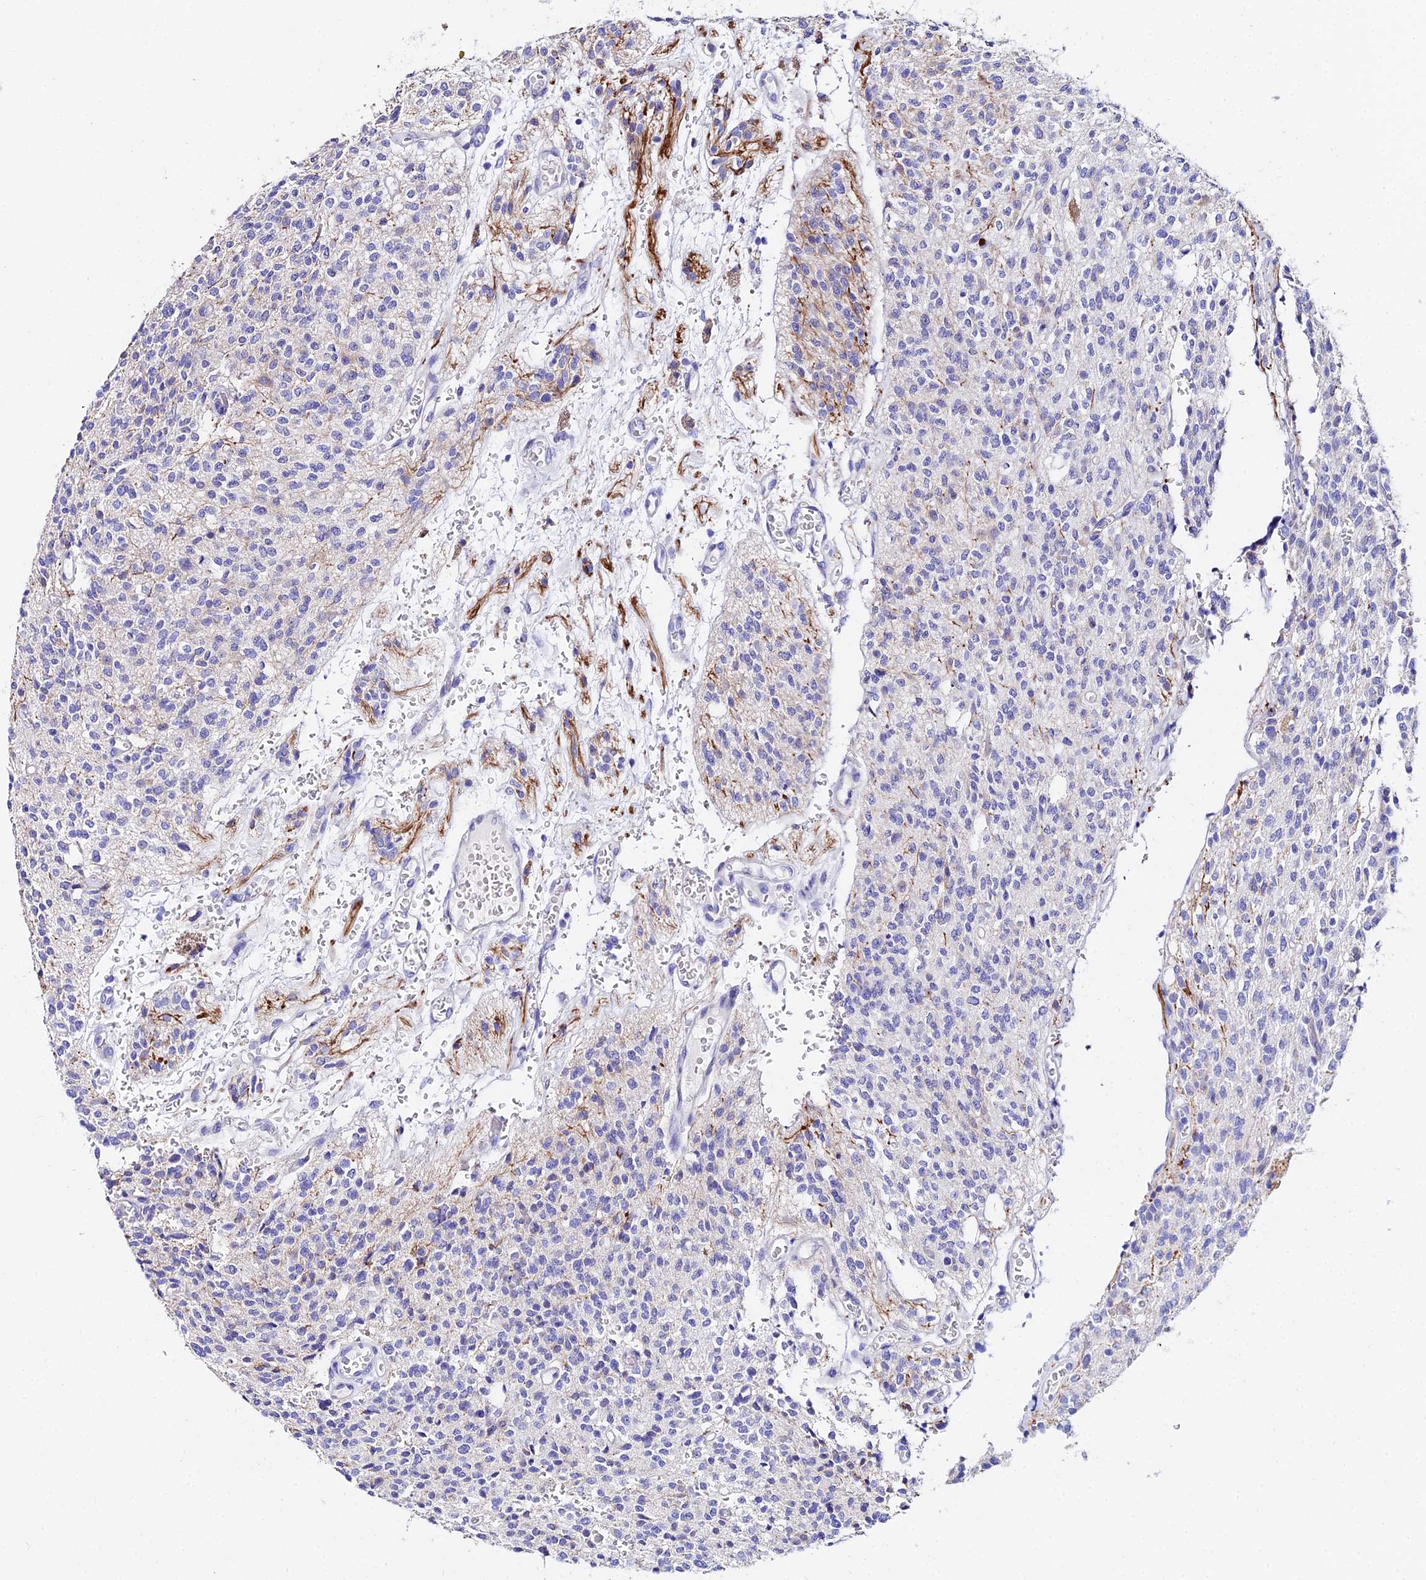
{"staining": {"intensity": "negative", "quantity": "none", "location": "none"}, "tissue": "glioma", "cell_type": "Tumor cells", "image_type": "cancer", "snomed": [{"axis": "morphology", "description": "Glioma, malignant, High grade"}, {"axis": "topography", "description": "Brain"}], "caption": "High power microscopy histopathology image of an immunohistochemistry (IHC) micrograph of malignant high-grade glioma, revealing no significant staining in tumor cells.", "gene": "CEP41", "patient": {"sex": "male", "age": 34}}